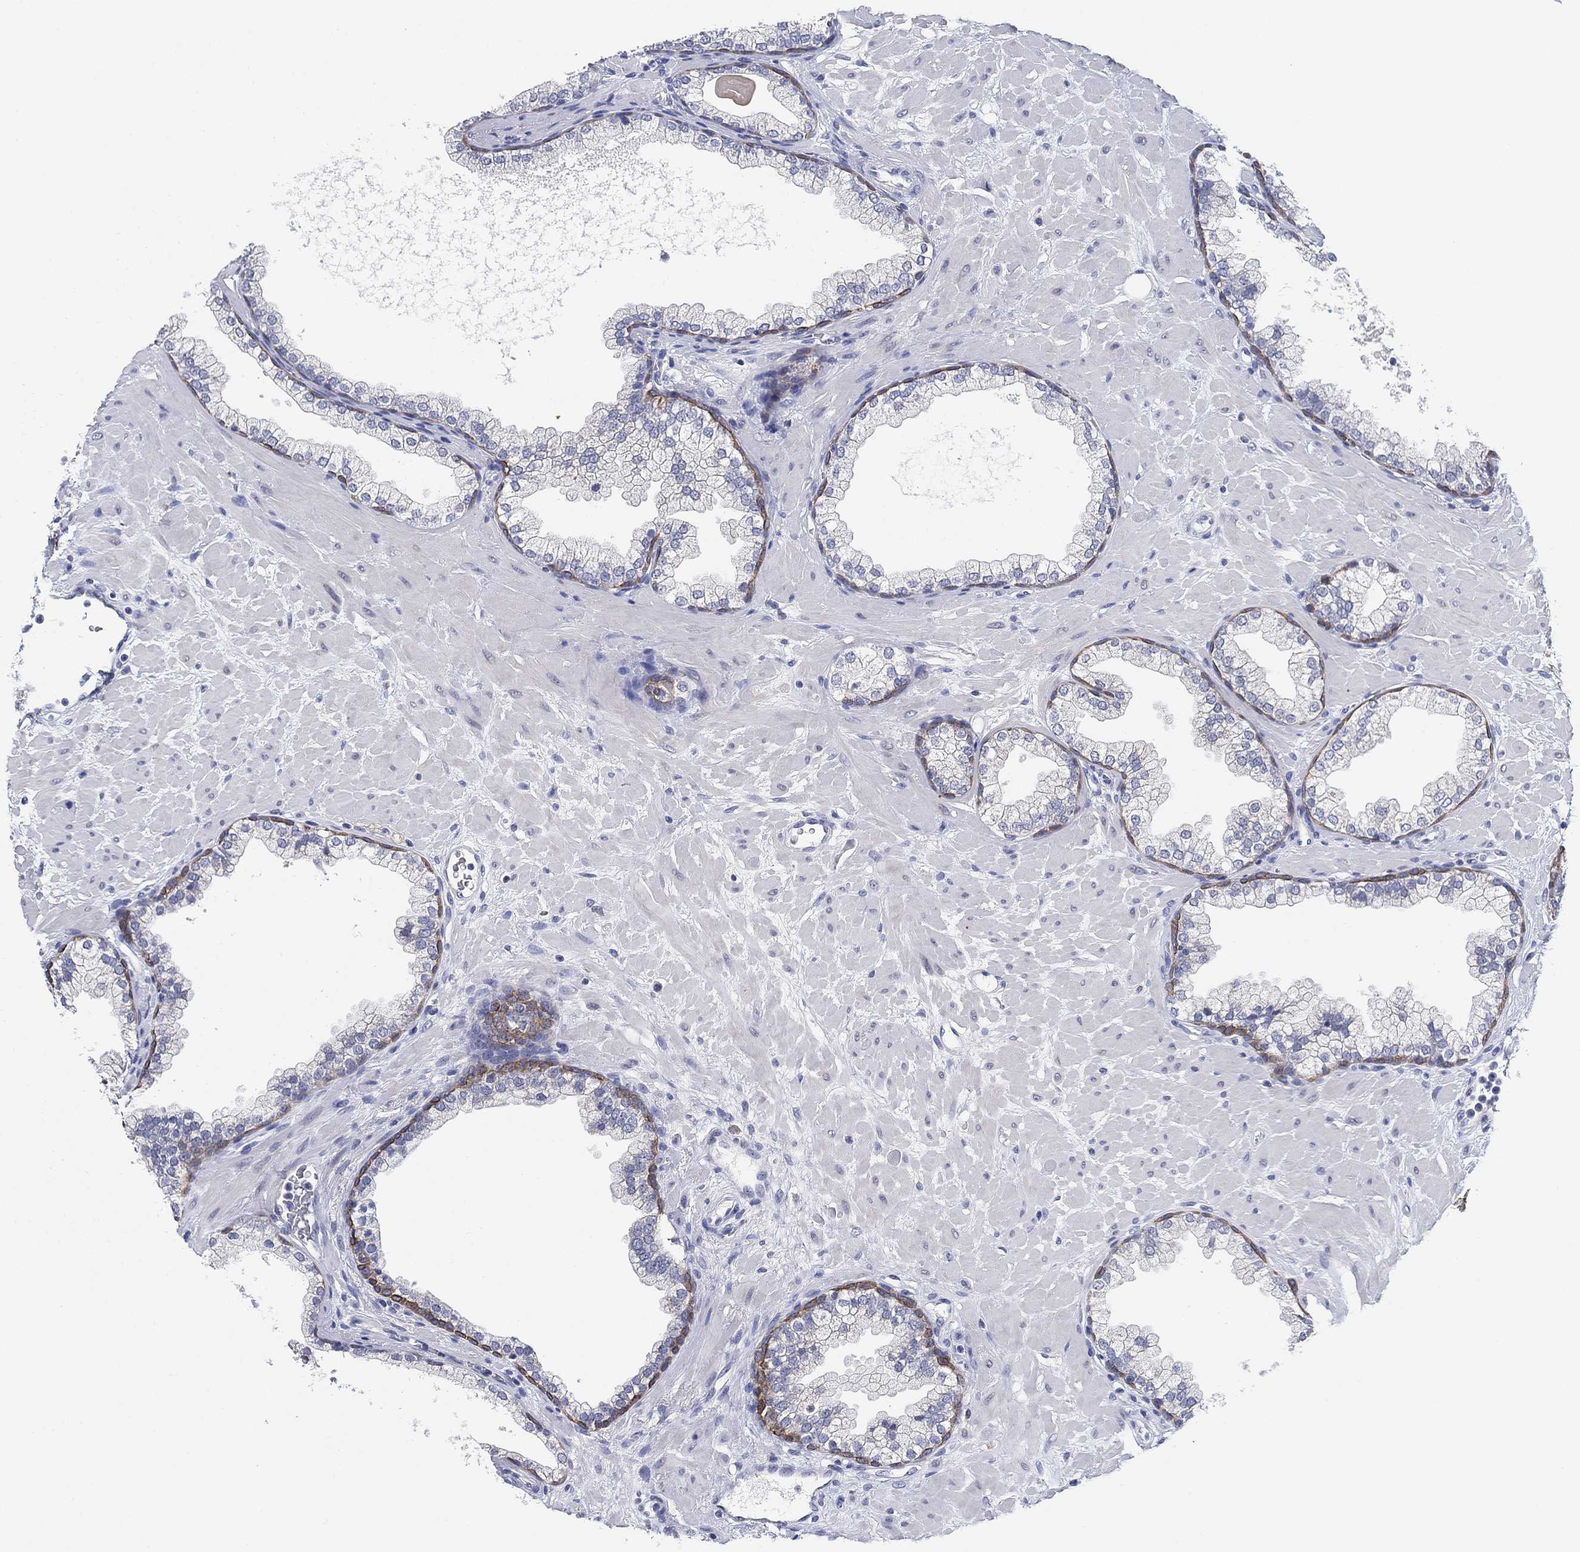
{"staining": {"intensity": "moderate", "quantity": "<25%", "location": "cytoplasmic/membranous"}, "tissue": "prostate", "cell_type": "Glandular cells", "image_type": "normal", "snomed": [{"axis": "morphology", "description": "Normal tissue, NOS"}, {"axis": "topography", "description": "Prostate"}], "caption": "Immunohistochemical staining of normal human prostate reveals moderate cytoplasmic/membranous protein staining in approximately <25% of glandular cells. (DAB IHC, brown staining for protein, blue staining for nuclei).", "gene": "CLUL1", "patient": {"sex": "male", "age": 63}}